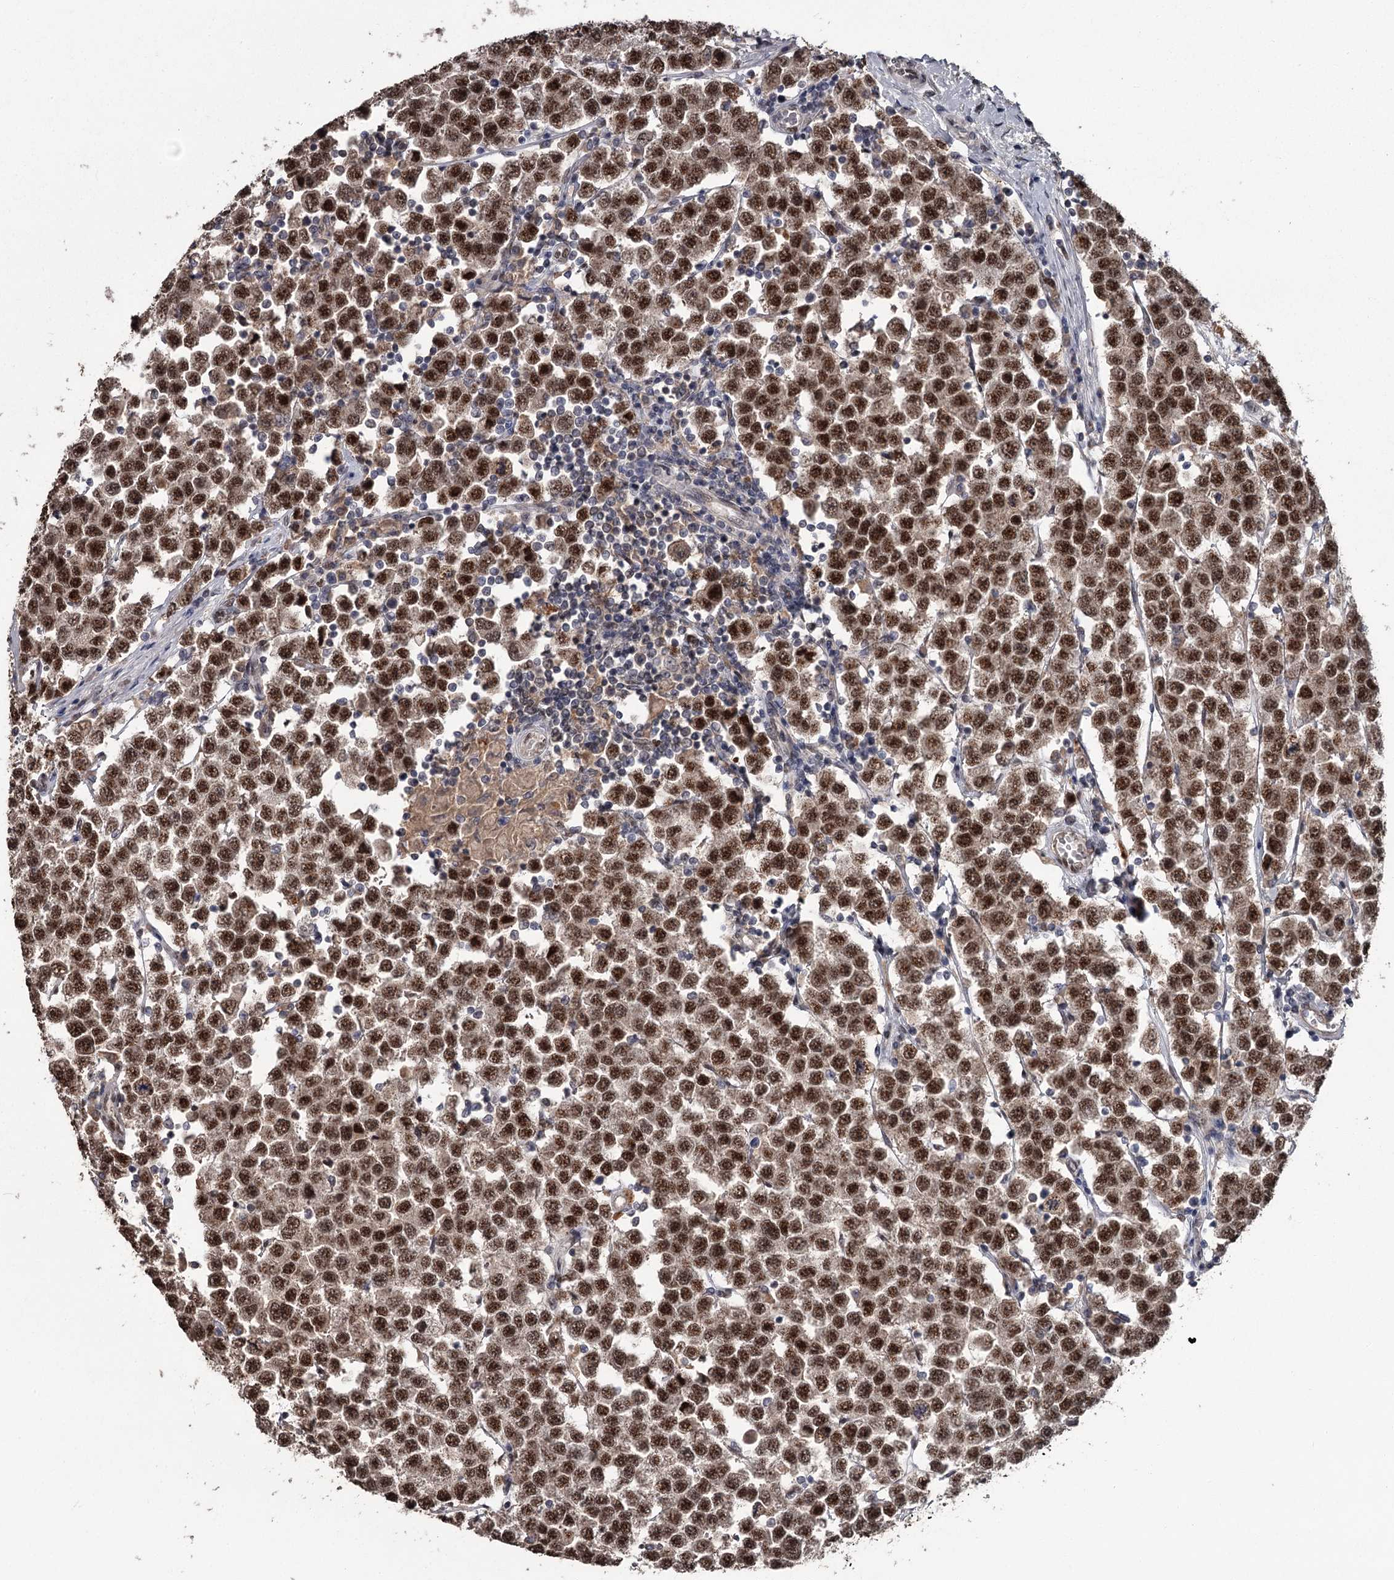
{"staining": {"intensity": "moderate", "quantity": ">75%", "location": "nuclear"}, "tissue": "testis cancer", "cell_type": "Tumor cells", "image_type": "cancer", "snomed": [{"axis": "morphology", "description": "Seminoma, NOS"}, {"axis": "topography", "description": "Testis"}], "caption": "The image demonstrates a brown stain indicating the presence of a protein in the nuclear of tumor cells in testis cancer (seminoma). The staining is performed using DAB (3,3'-diaminobenzidine) brown chromogen to label protein expression. The nuclei are counter-stained blue using hematoxylin.", "gene": "PRPF40B", "patient": {"sex": "male", "age": 28}}